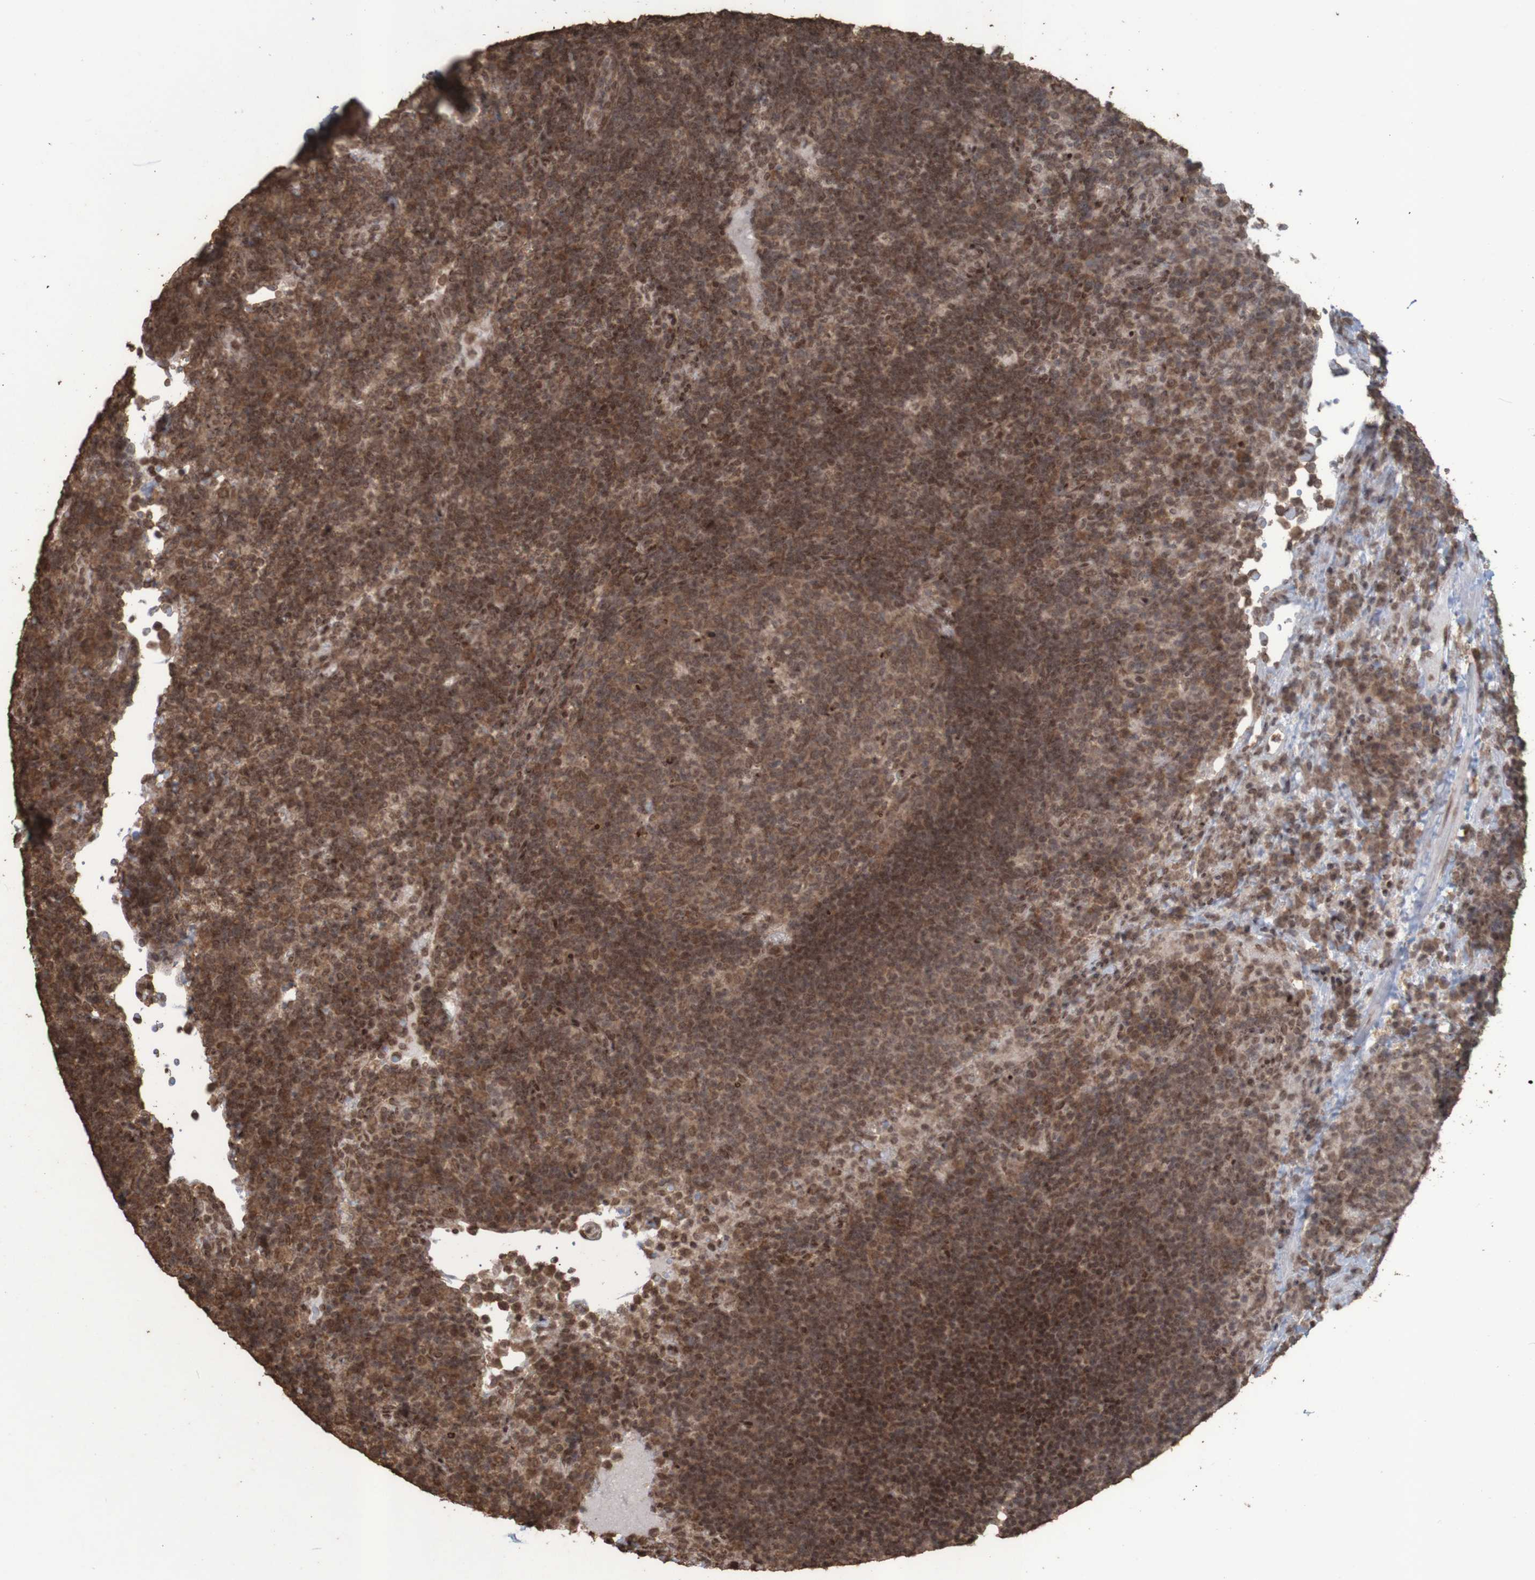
{"staining": {"intensity": "moderate", "quantity": ">75%", "location": "nuclear"}, "tissue": "lymph node", "cell_type": "Germinal center cells", "image_type": "normal", "snomed": [{"axis": "morphology", "description": "Normal tissue, NOS"}, {"axis": "topography", "description": "Lymph node"}], "caption": "The immunohistochemical stain highlights moderate nuclear positivity in germinal center cells of unremarkable lymph node.", "gene": "GFI1", "patient": {"sex": "female", "age": 53}}